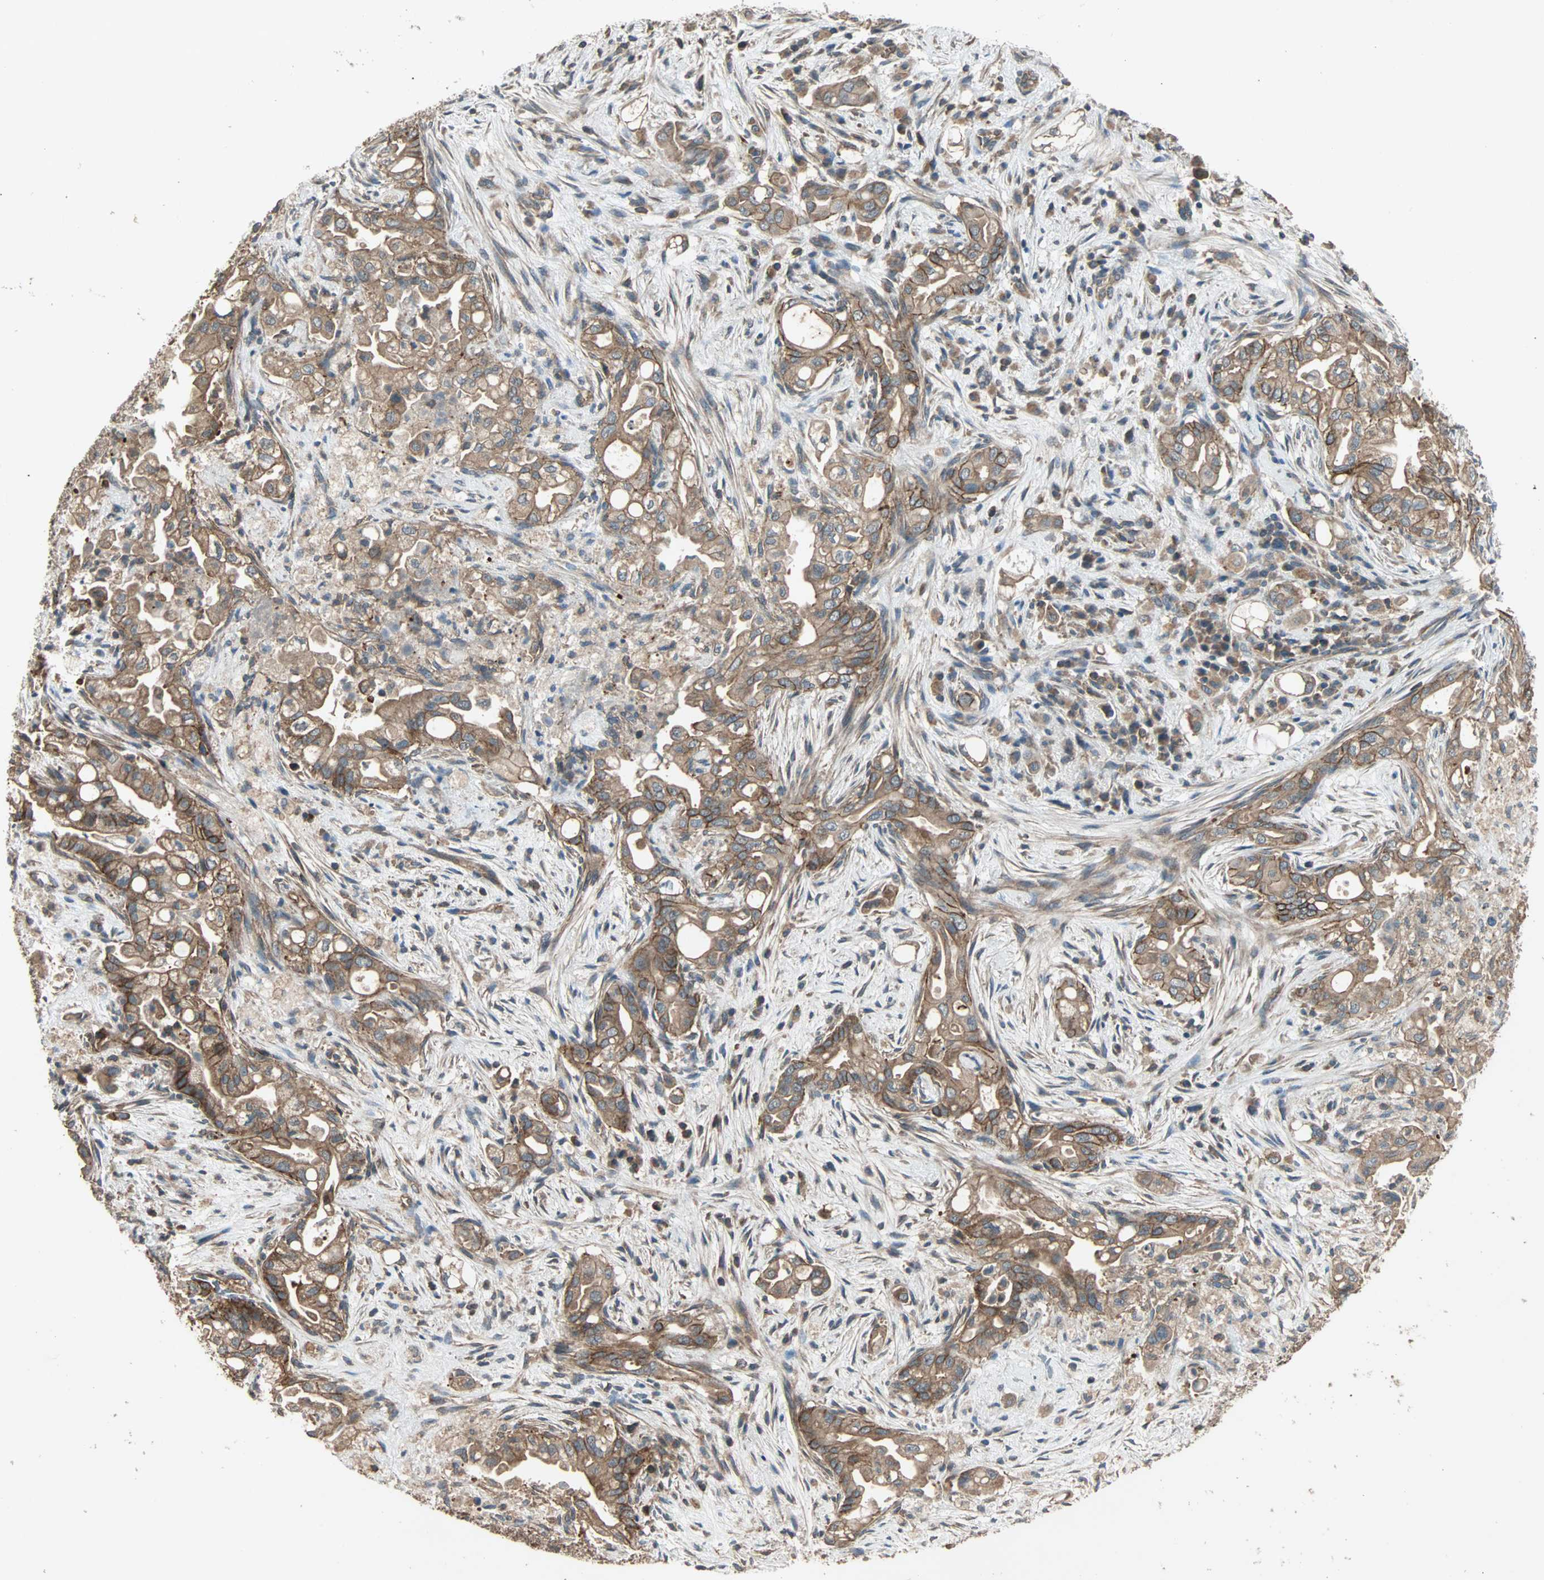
{"staining": {"intensity": "moderate", "quantity": ">75%", "location": "cytoplasmic/membranous"}, "tissue": "liver cancer", "cell_type": "Tumor cells", "image_type": "cancer", "snomed": [{"axis": "morphology", "description": "Cholangiocarcinoma"}, {"axis": "topography", "description": "Liver"}], "caption": "Immunohistochemical staining of human liver cholangiocarcinoma reveals medium levels of moderate cytoplasmic/membranous staining in approximately >75% of tumor cells. Using DAB (brown) and hematoxylin (blue) stains, captured at high magnification using brightfield microscopy.", "gene": "MAP3K21", "patient": {"sex": "female", "age": 68}}